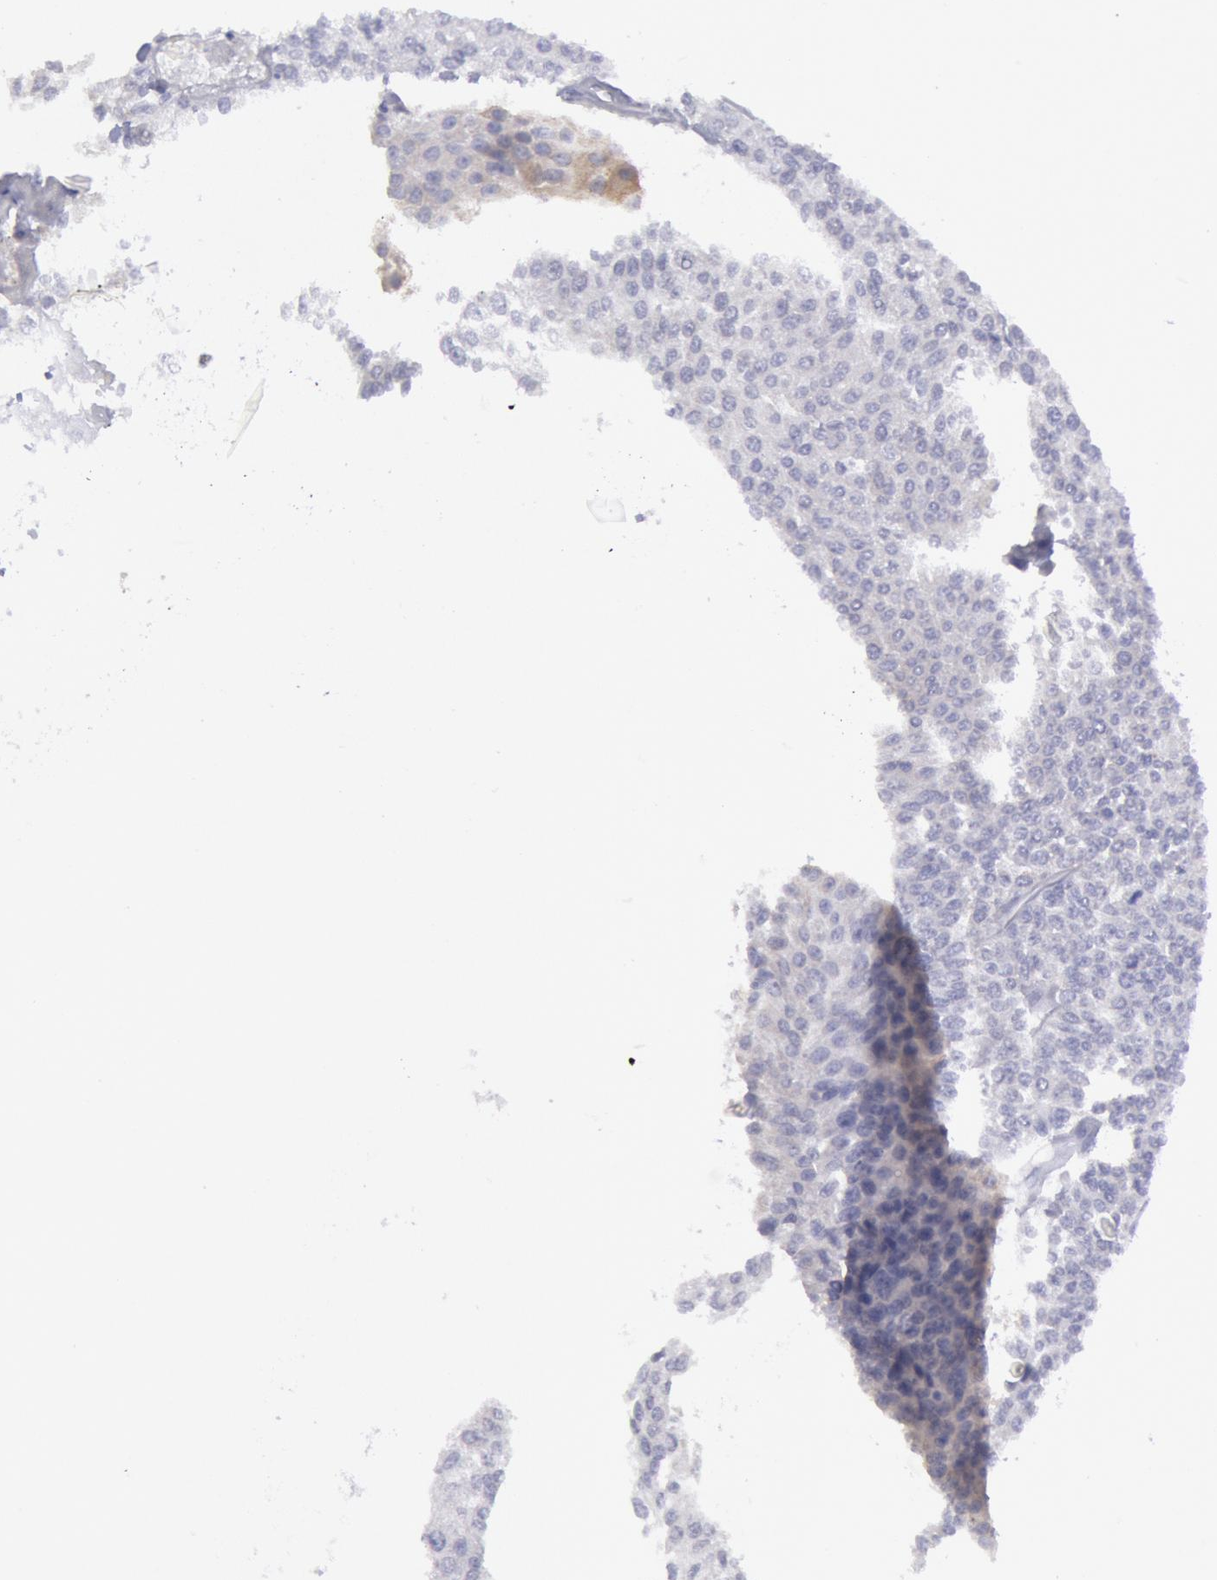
{"staining": {"intensity": "negative", "quantity": "none", "location": "none"}, "tissue": "urothelial cancer", "cell_type": "Tumor cells", "image_type": "cancer", "snomed": [{"axis": "morphology", "description": "Urothelial carcinoma, Low grade"}, {"axis": "topography", "description": "Urinary bladder"}], "caption": "Tumor cells show no significant expression in low-grade urothelial carcinoma. (Brightfield microscopy of DAB (3,3'-diaminobenzidine) immunohistochemistry at high magnification).", "gene": "MYH7", "patient": {"sex": "female", "age": 73}}